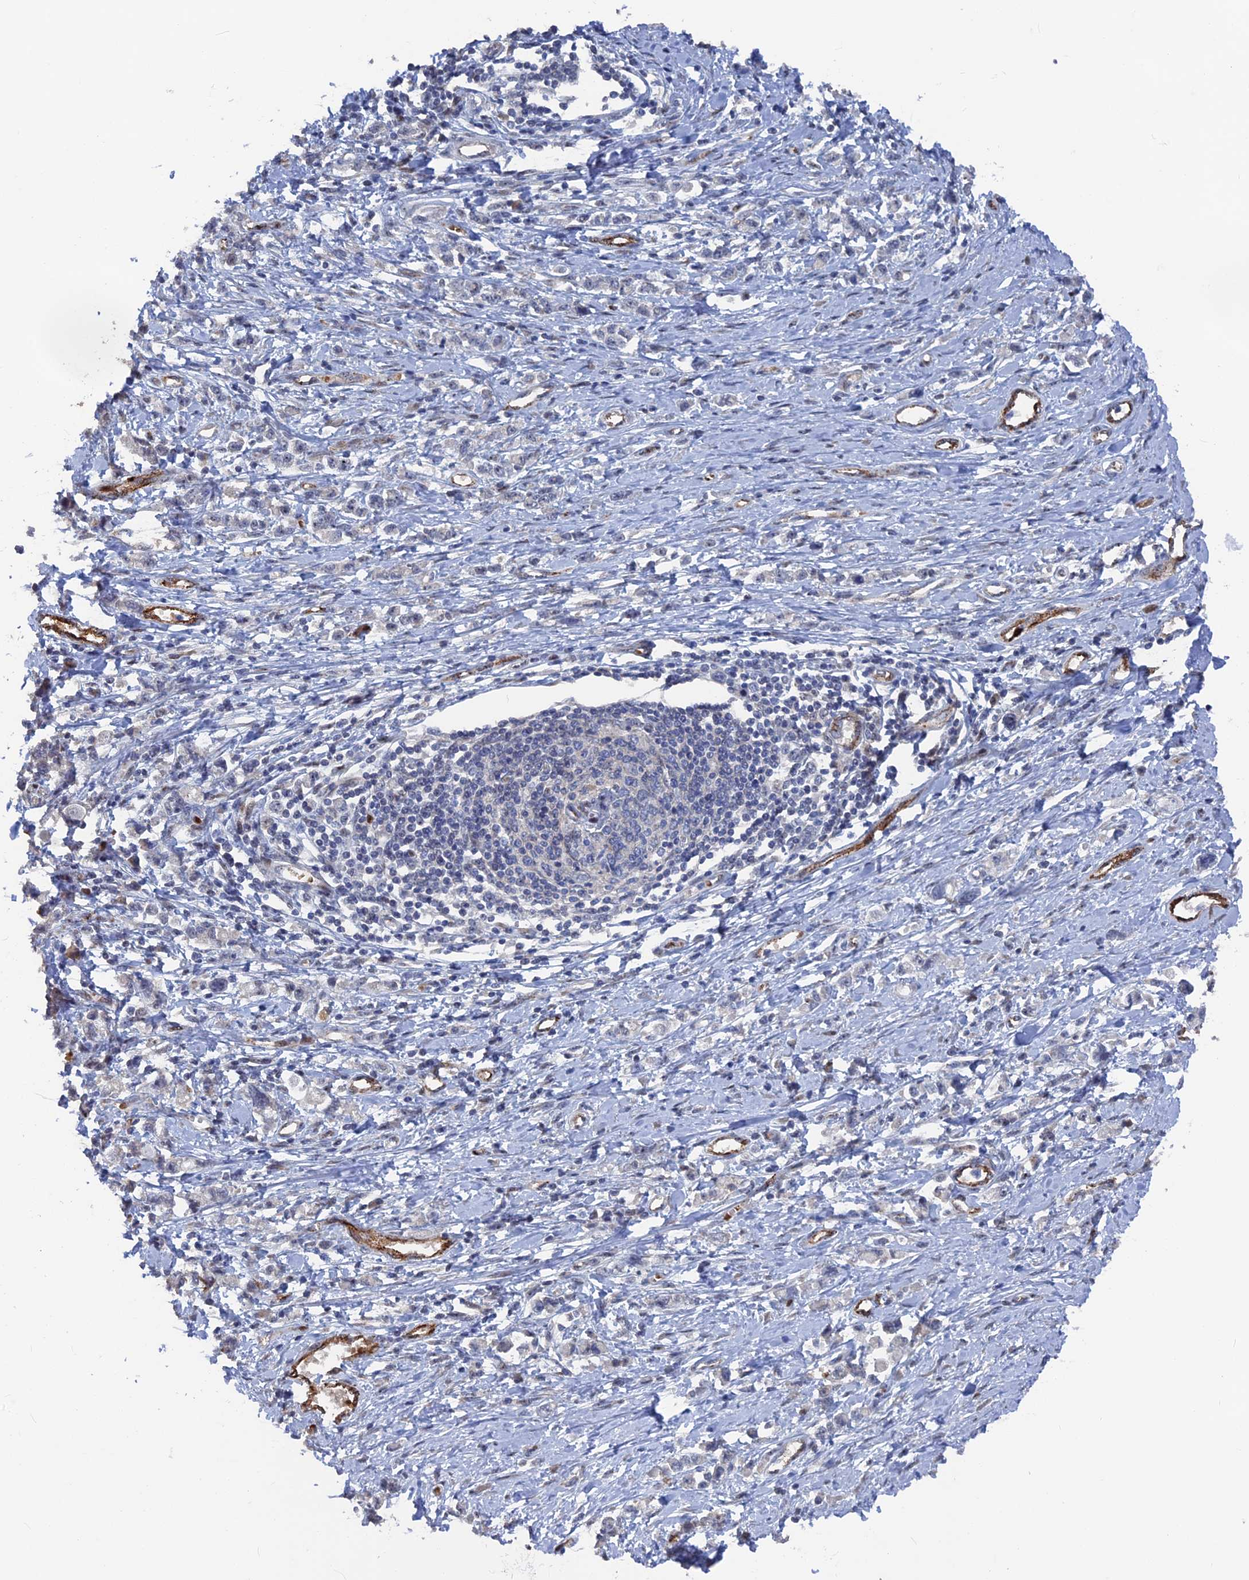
{"staining": {"intensity": "negative", "quantity": "none", "location": "none"}, "tissue": "stomach cancer", "cell_type": "Tumor cells", "image_type": "cancer", "snomed": [{"axis": "morphology", "description": "Adenocarcinoma, NOS"}, {"axis": "topography", "description": "Stomach"}], "caption": "Immunohistochemistry (IHC) histopathology image of adenocarcinoma (stomach) stained for a protein (brown), which reveals no staining in tumor cells. (Immunohistochemistry (IHC), brightfield microscopy, high magnification).", "gene": "SH3D21", "patient": {"sex": "female", "age": 76}}